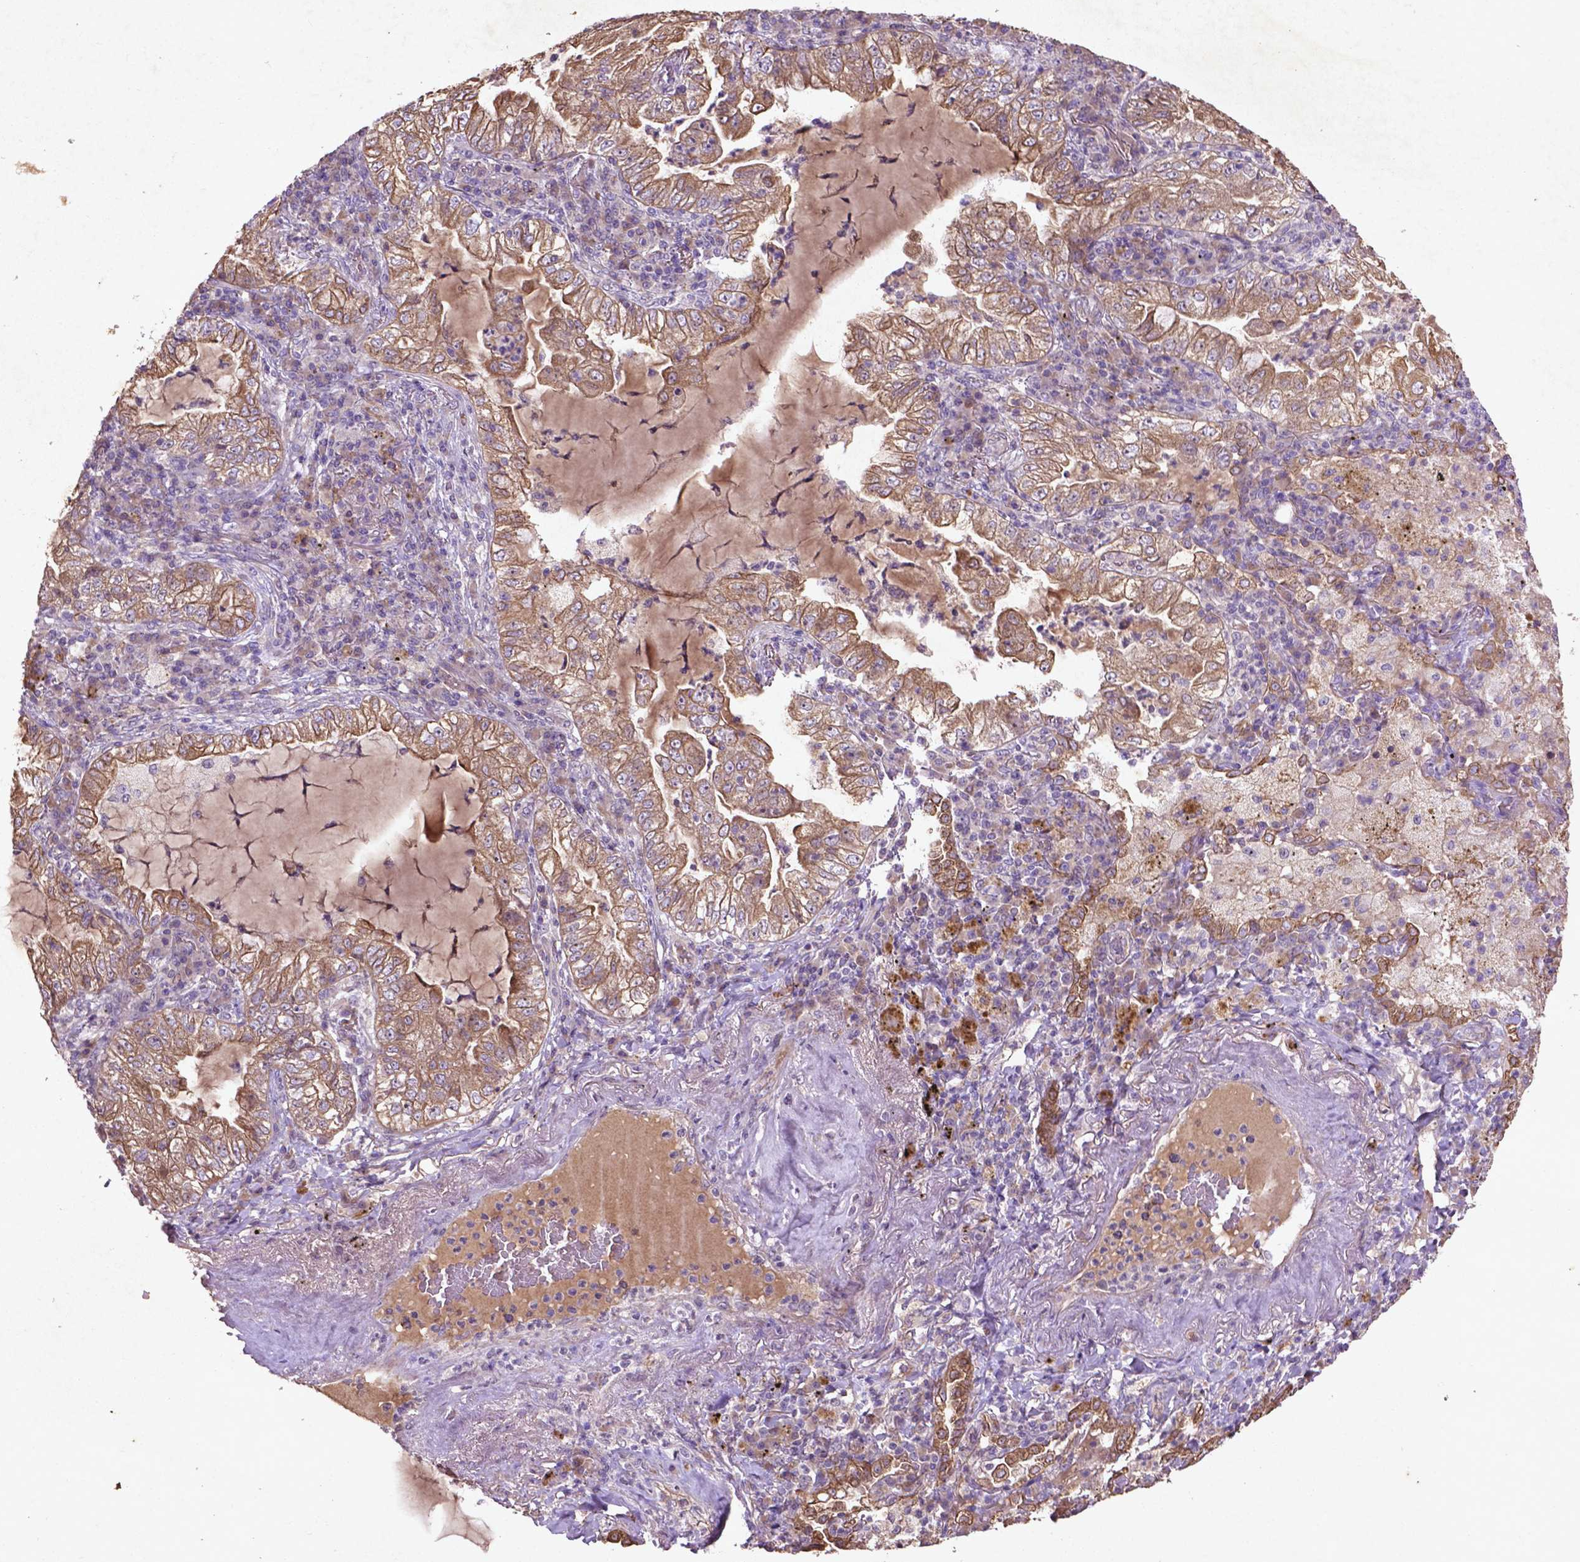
{"staining": {"intensity": "moderate", "quantity": ">75%", "location": "cytoplasmic/membranous"}, "tissue": "lung cancer", "cell_type": "Tumor cells", "image_type": "cancer", "snomed": [{"axis": "morphology", "description": "Adenocarcinoma, NOS"}, {"axis": "topography", "description": "Lung"}], "caption": "Immunohistochemical staining of lung adenocarcinoma displays medium levels of moderate cytoplasmic/membranous protein positivity in about >75% of tumor cells.", "gene": "COQ2", "patient": {"sex": "female", "age": 73}}